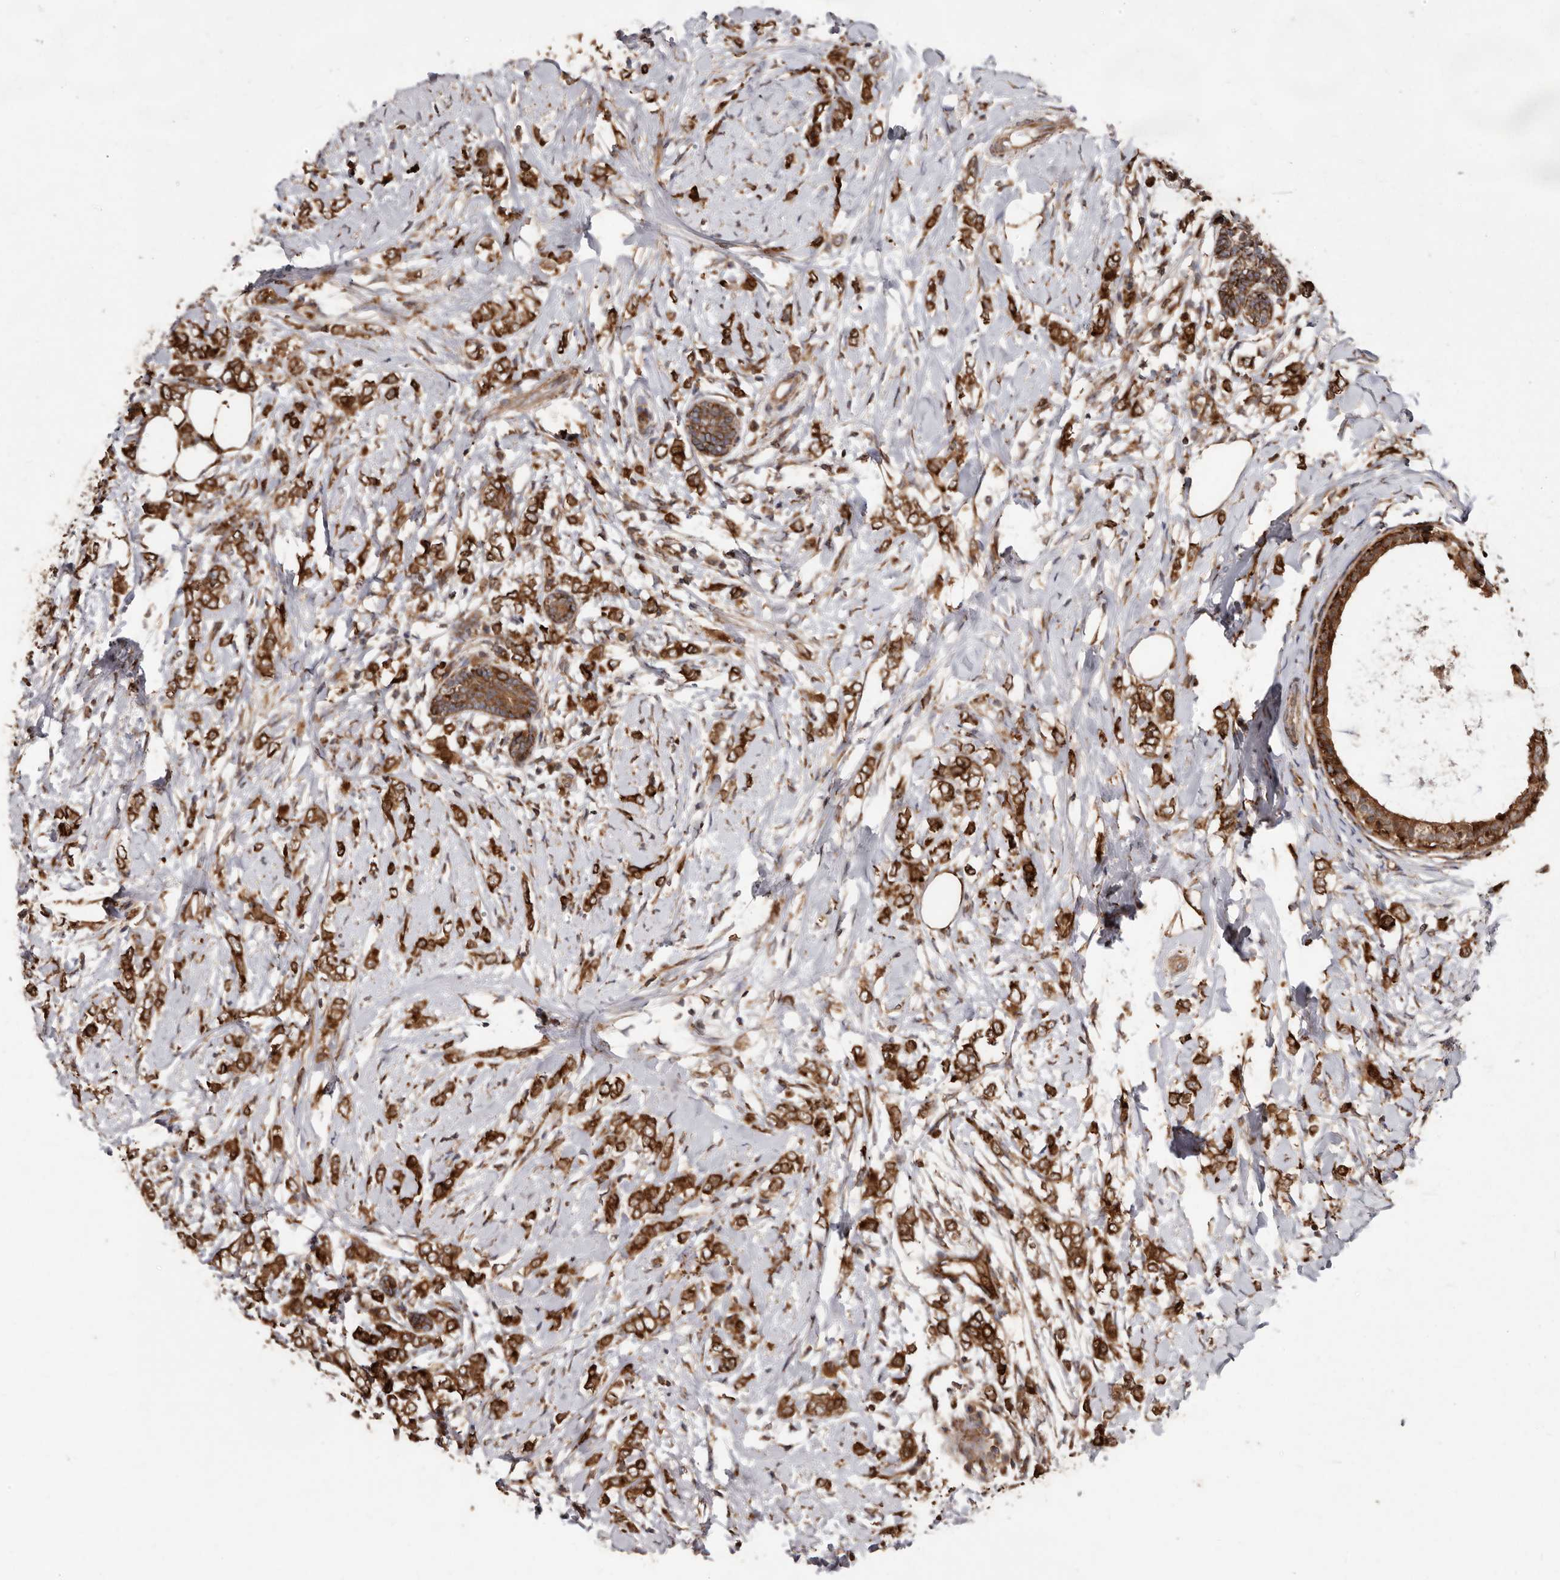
{"staining": {"intensity": "strong", "quantity": ">75%", "location": "cytoplasmic/membranous"}, "tissue": "breast cancer", "cell_type": "Tumor cells", "image_type": "cancer", "snomed": [{"axis": "morphology", "description": "Normal tissue, NOS"}, {"axis": "morphology", "description": "Lobular carcinoma"}, {"axis": "topography", "description": "Breast"}], "caption": "The histopathology image demonstrates a brown stain indicating the presence of a protein in the cytoplasmic/membranous of tumor cells in breast cancer (lobular carcinoma).", "gene": "FLAD1", "patient": {"sex": "female", "age": 47}}